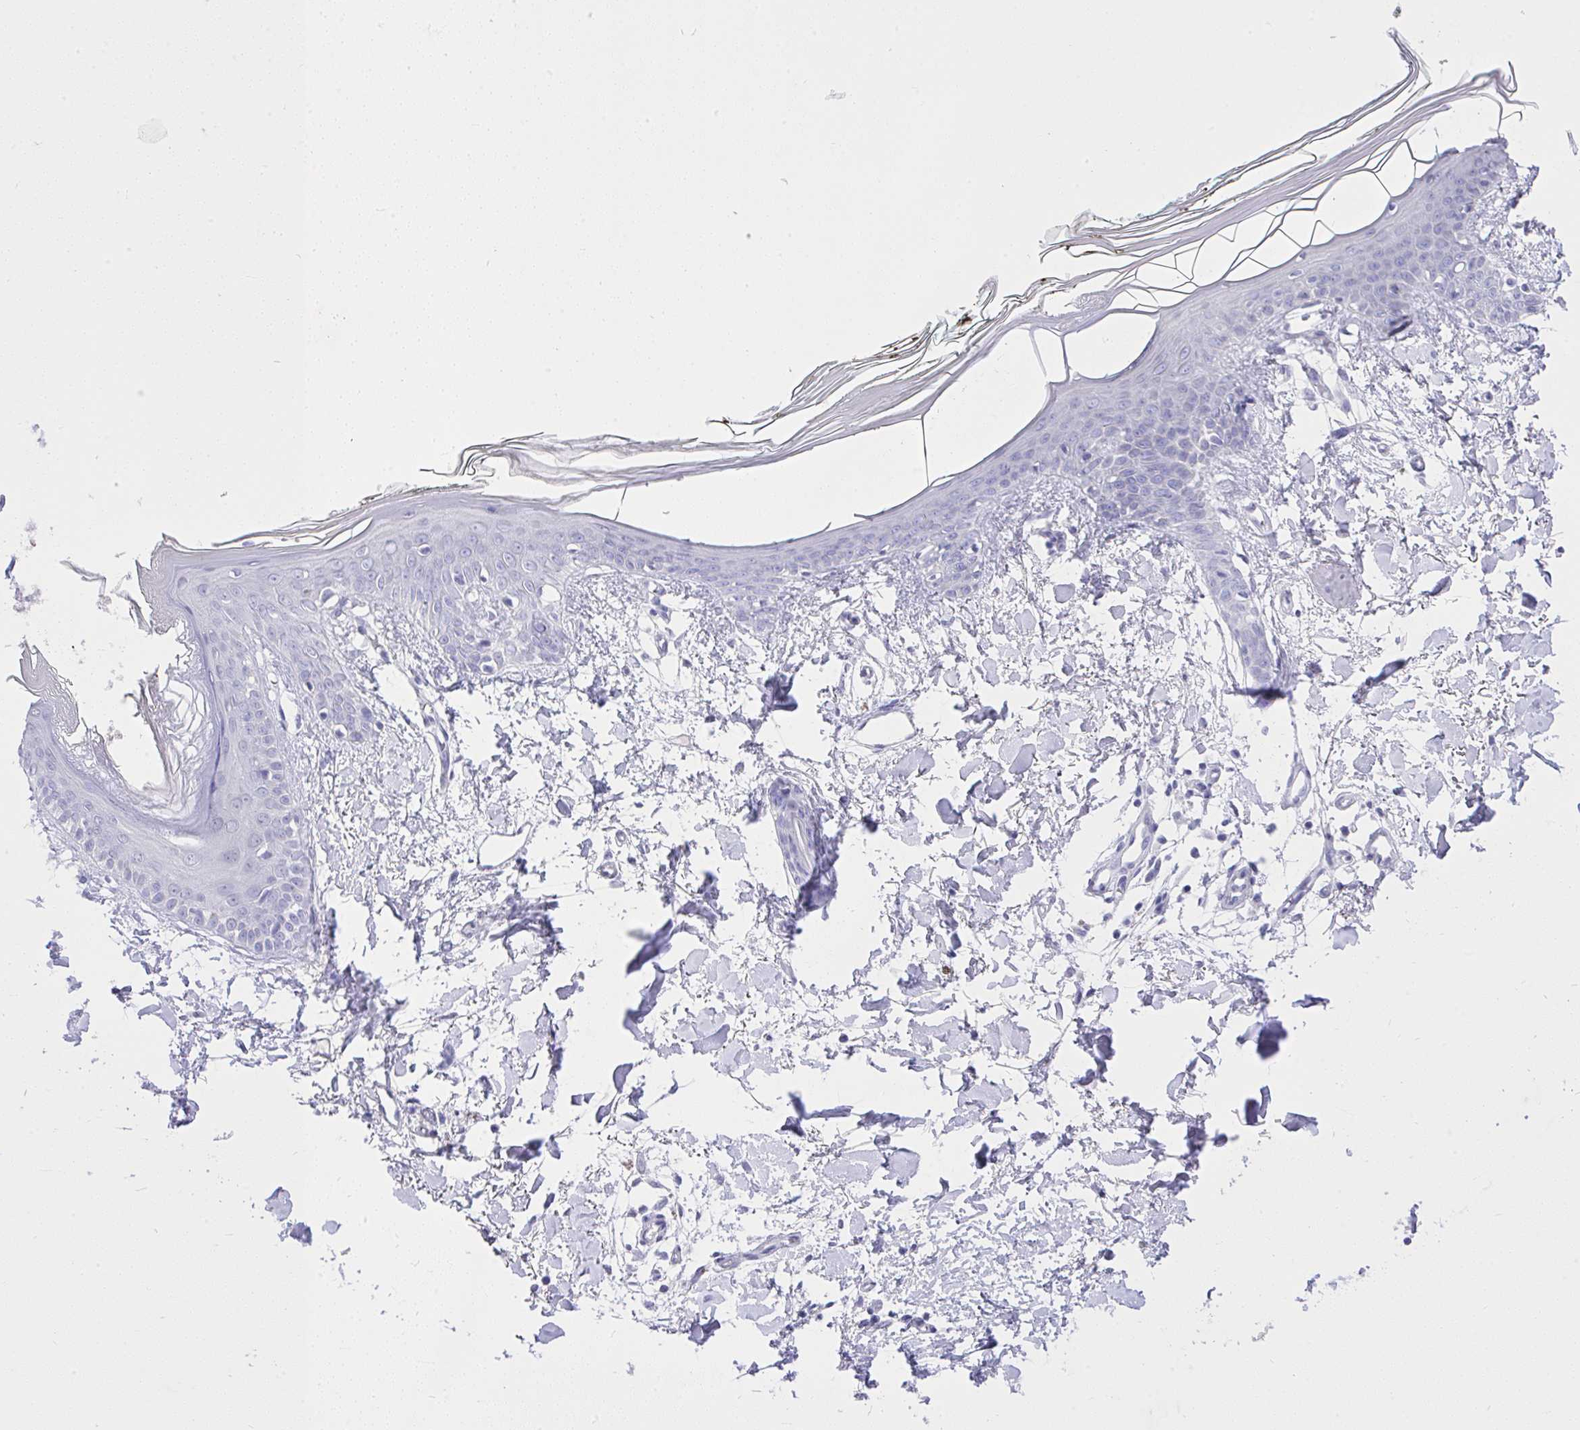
{"staining": {"intensity": "negative", "quantity": "none", "location": "none"}, "tissue": "skin", "cell_type": "Fibroblasts", "image_type": "normal", "snomed": [{"axis": "morphology", "description": "Normal tissue, NOS"}, {"axis": "topography", "description": "Skin"}], "caption": "This is an IHC micrograph of normal skin. There is no staining in fibroblasts.", "gene": "MS4A12", "patient": {"sex": "female", "age": 34}}